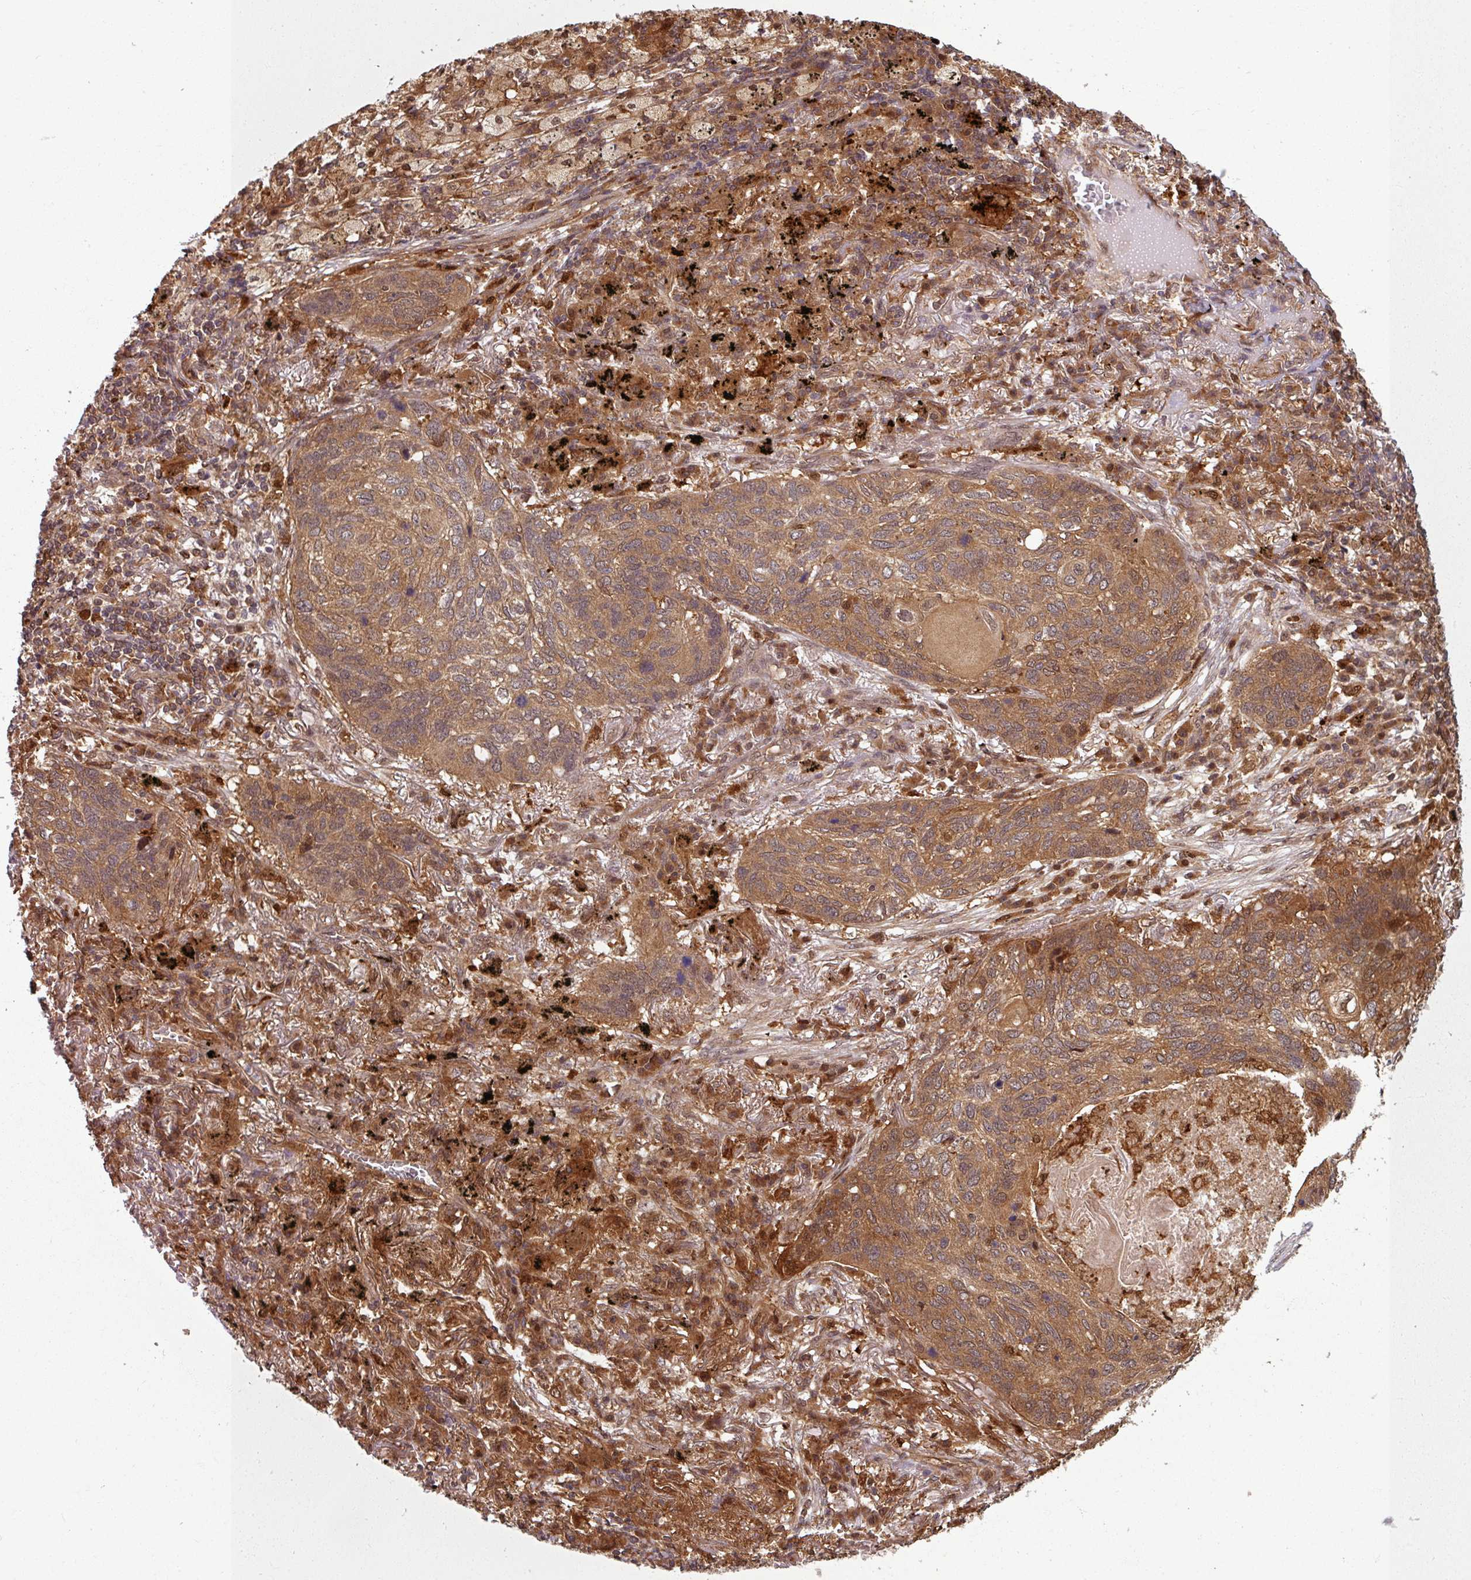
{"staining": {"intensity": "moderate", "quantity": ">75%", "location": "cytoplasmic/membranous"}, "tissue": "lung cancer", "cell_type": "Tumor cells", "image_type": "cancer", "snomed": [{"axis": "morphology", "description": "Squamous cell carcinoma, NOS"}, {"axis": "topography", "description": "Lung"}], "caption": "Lung cancer (squamous cell carcinoma) stained with a brown dye shows moderate cytoplasmic/membranous positive staining in approximately >75% of tumor cells.", "gene": "KCTD11", "patient": {"sex": "female", "age": 63}}